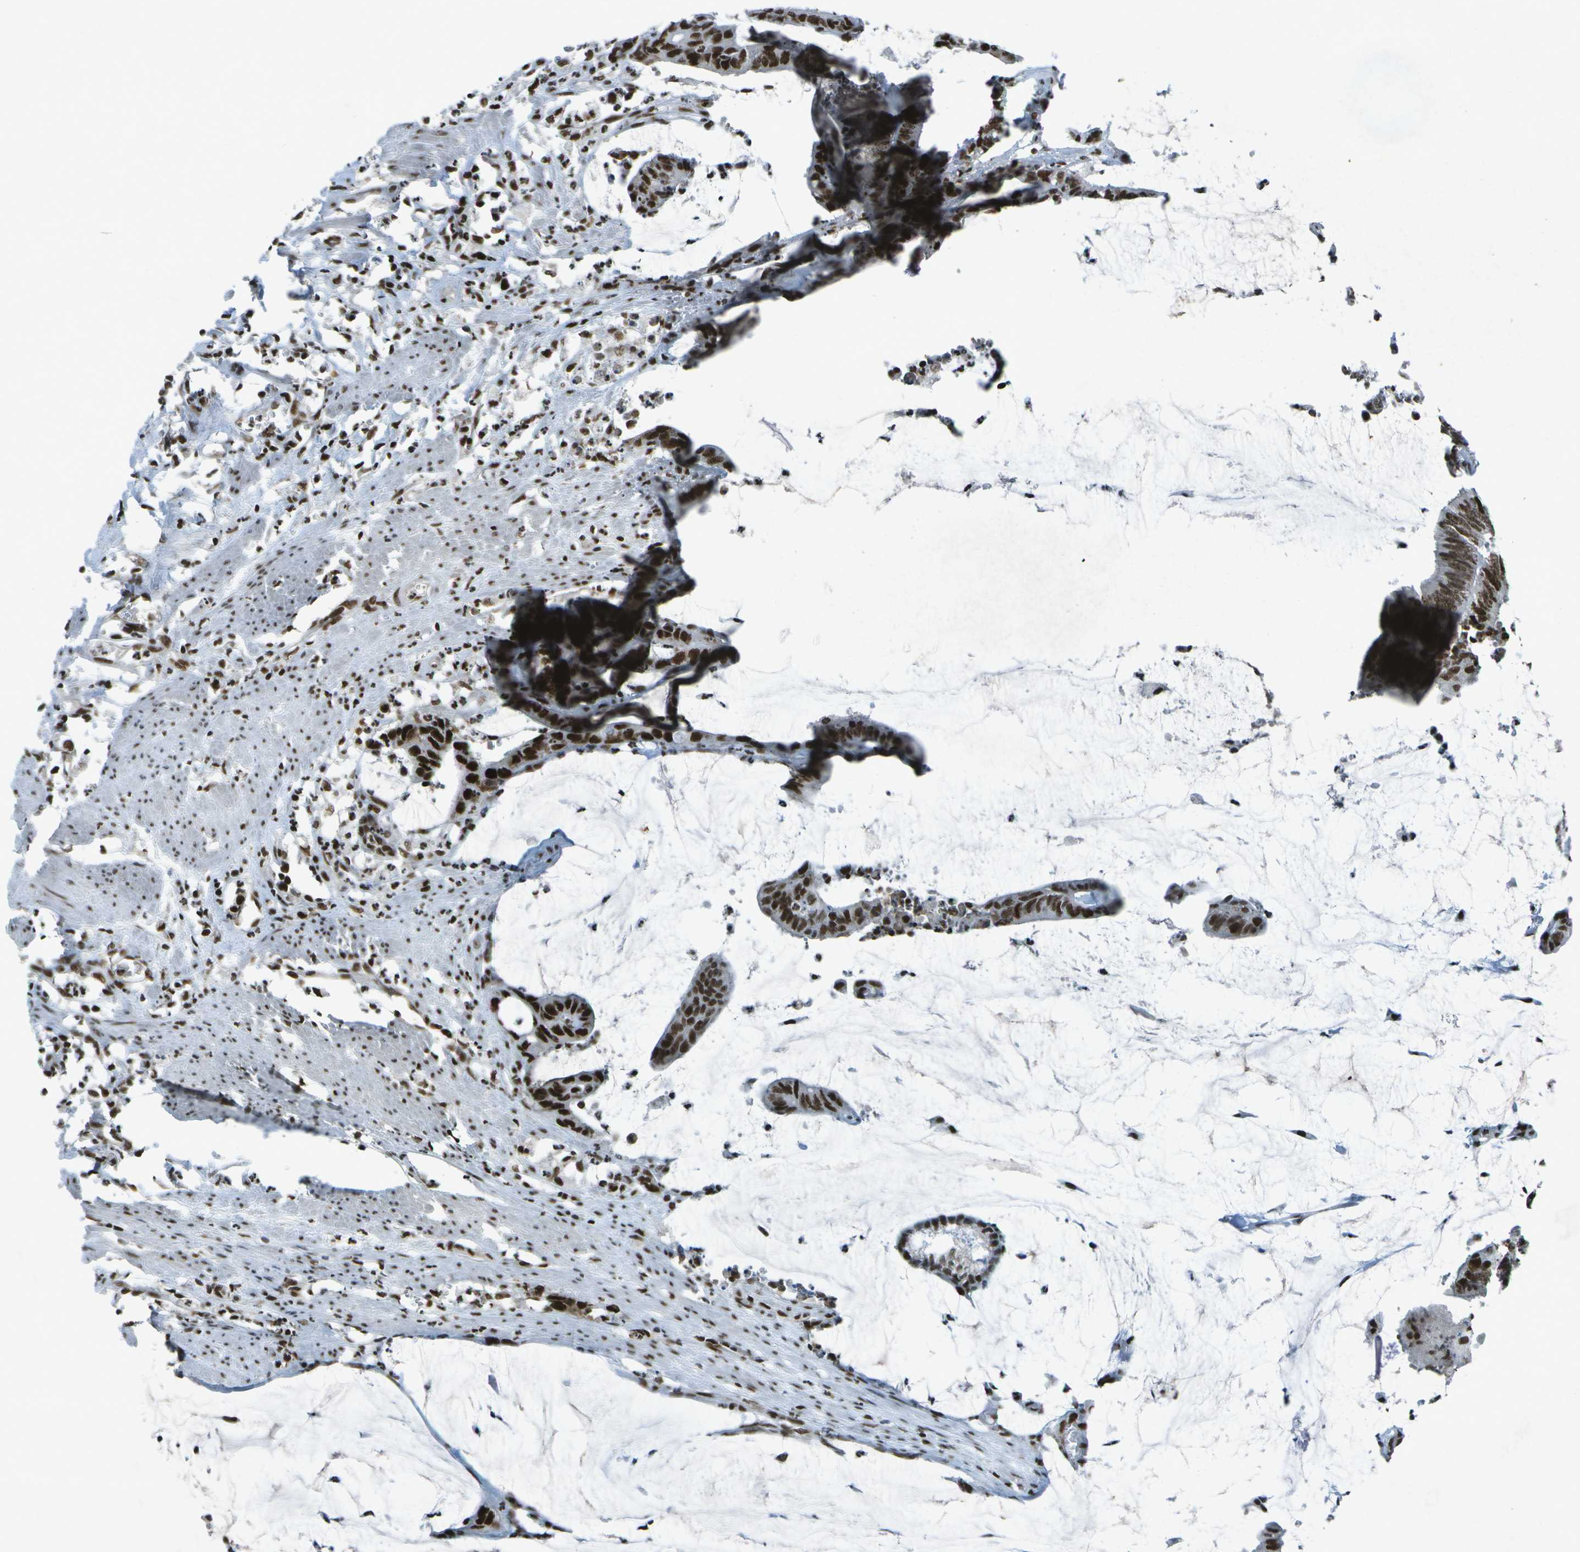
{"staining": {"intensity": "strong", "quantity": ">75%", "location": "nuclear"}, "tissue": "colorectal cancer", "cell_type": "Tumor cells", "image_type": "cancer", "snomed": [{"axis": "morphology", "description": "Adenocarcinoma, NOS"}, {"axis": "topography", "description": "Rectum"}], "caption": "About >75% of tumor cells in human adenocarcinoma (colorectal) reveal strong nuclear protein staining as visualized by brown immunohistochemical staining.", "gene": "MTA2", "patient": {"sex": "female", "age": 66}}